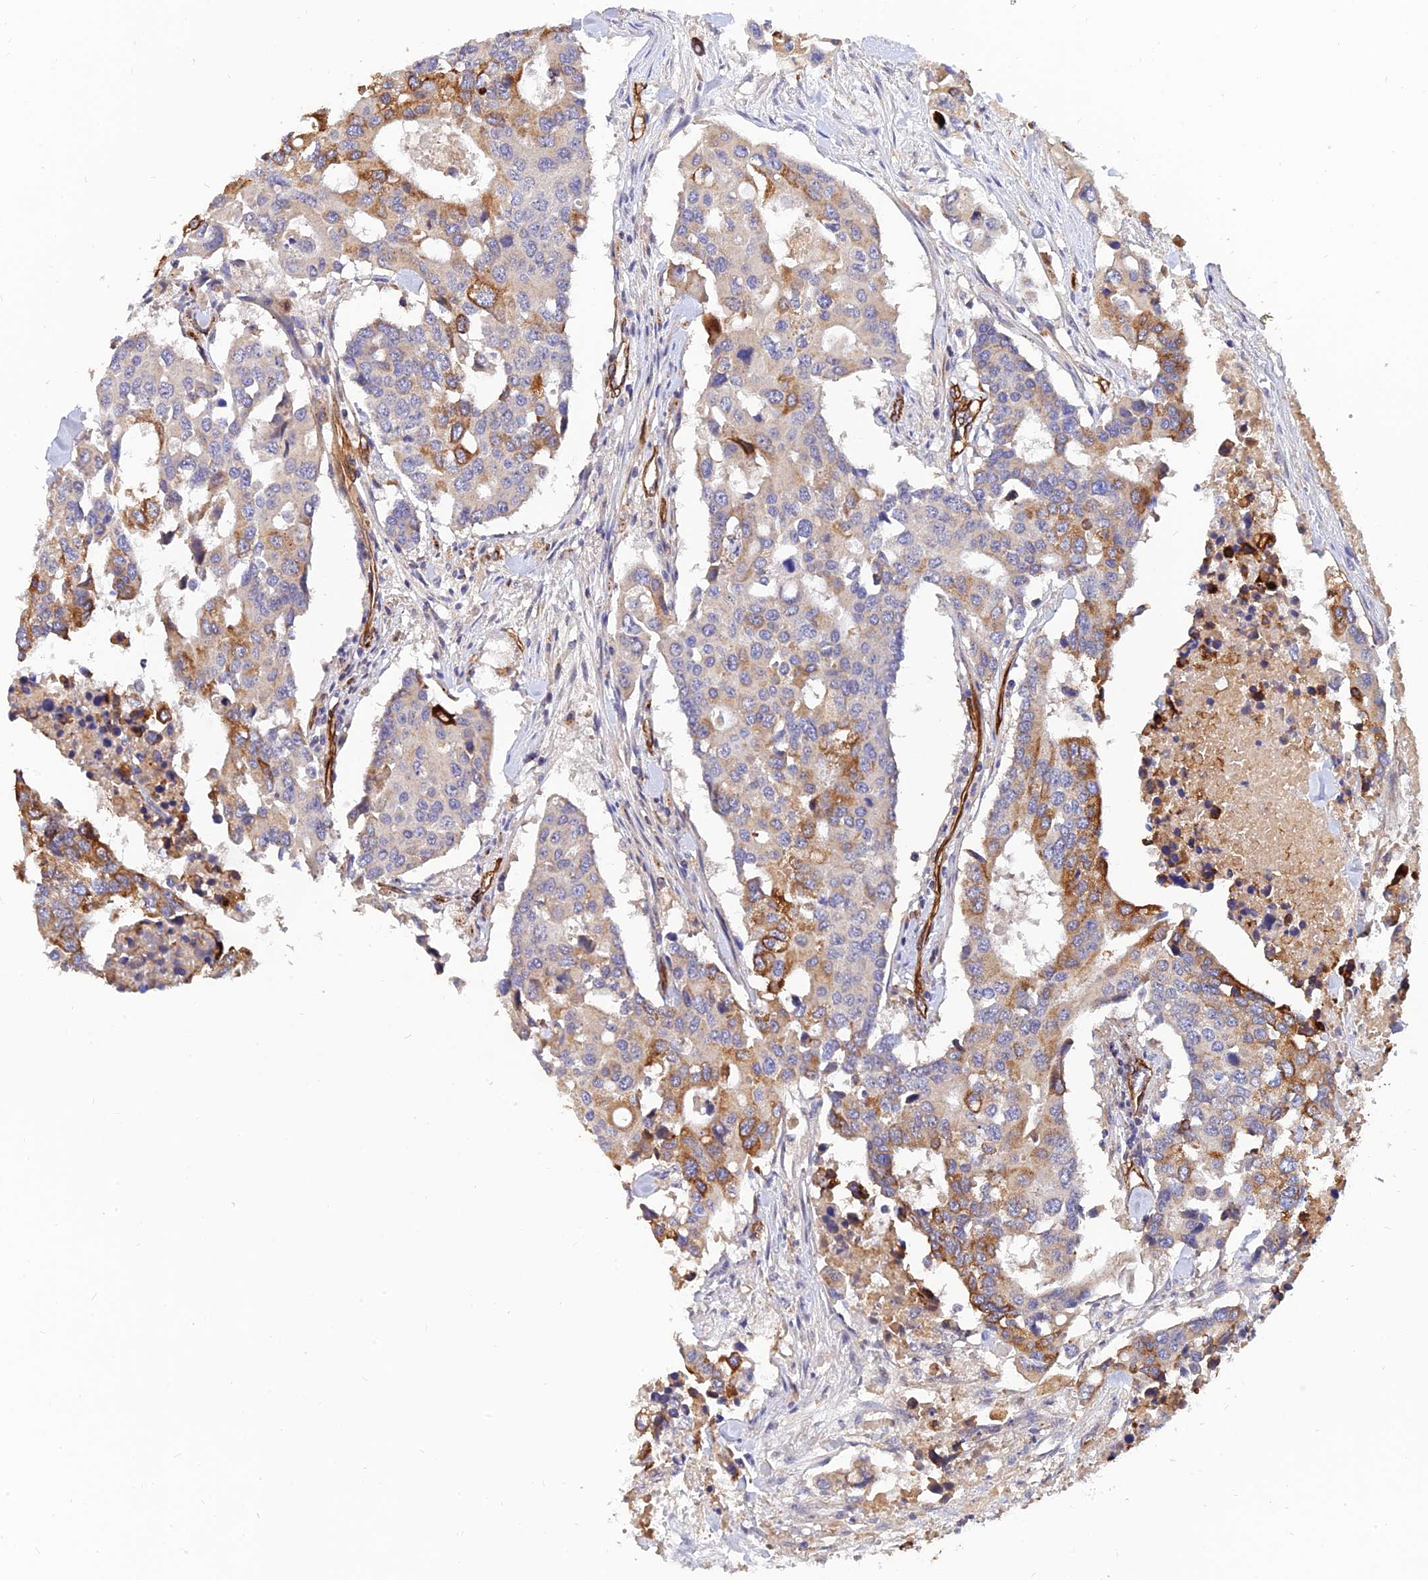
{"staining": {"intensity": "moderate", "quantity": "<25%", "location": "cytoplasmic/membranous"}, "tissue": "colorectal cancer", "cell_type": "Tumor cells", "image_type": "cancer", "snomed": [{"axis": "morphology", "description": "Adenocarcinoma, NOS"}, {"axis": "topography", "description": "Colon"}], "caption": "Protein expression analysis of colorectal adenocarcinoma reveals moderate cytoplasmic/membranous positivity in approximately <25% of tumor cells. The staining is performed using DAB (3,3'-diaminobenzidine) brown chromogen to label protein expression. The nuclei are counter-stained blue using hematoxylin.", "gene": "MRPL35", "patient": {"sex": "male", "age": 77}}